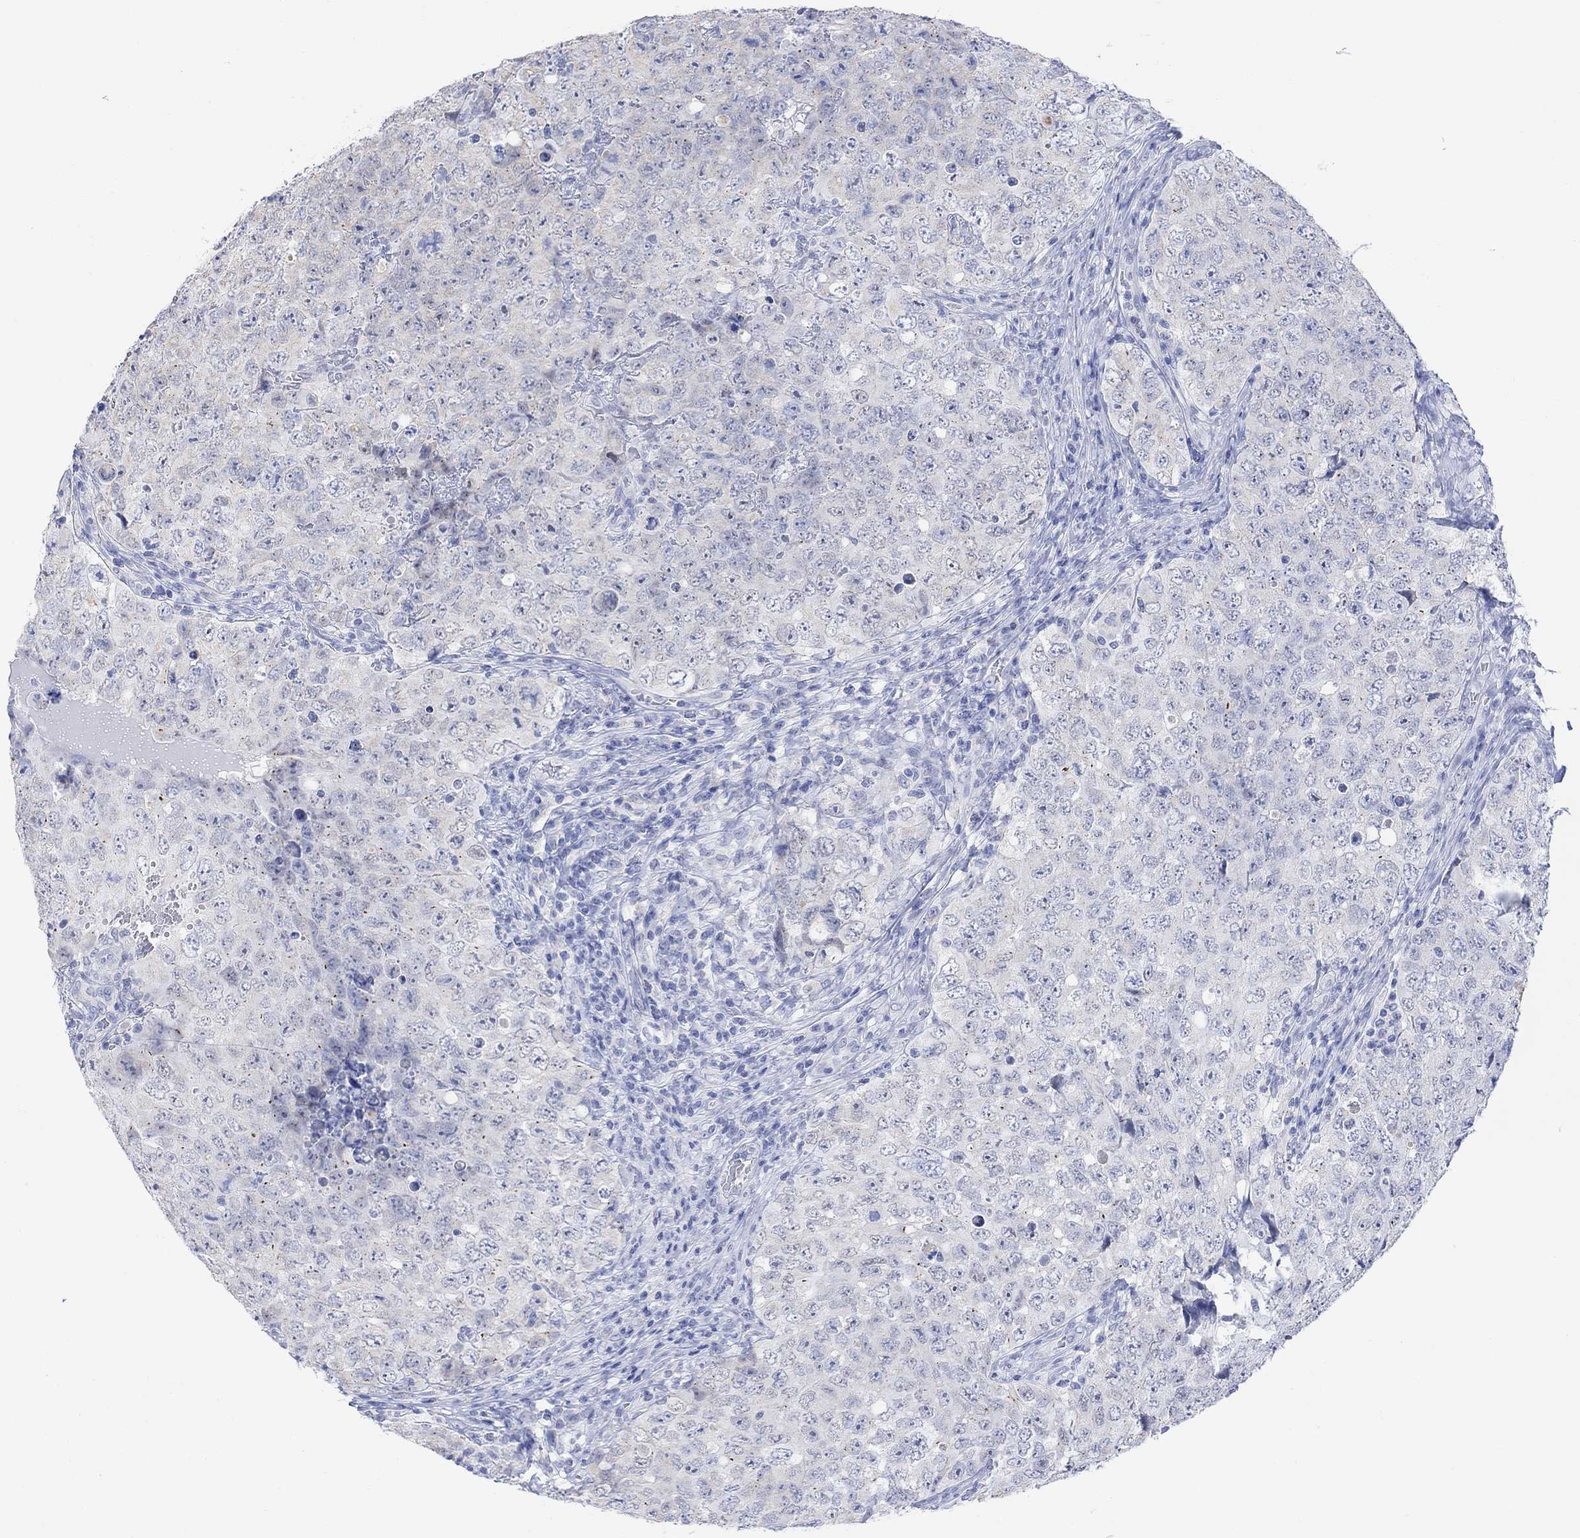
{"staining": {"intensity": "negative", "quantity": "none", "location": "none"}, "tissue": "testis cancer", "cell_type": "Tumor cells", "image_type": "cancer", "snomed": [{"axis": "morphology", "description": "Seminoma, NOS"}, {"axis": "topography", "description": "Testis"}], "caption": "High power microscopy histopathology image of an immunohistochemistry micrograph of testis cancer (seminoma), revealing no significant expression in tumor cells.", "gene": "SYT12", "patient": {"sex": "male", "age": 34}}